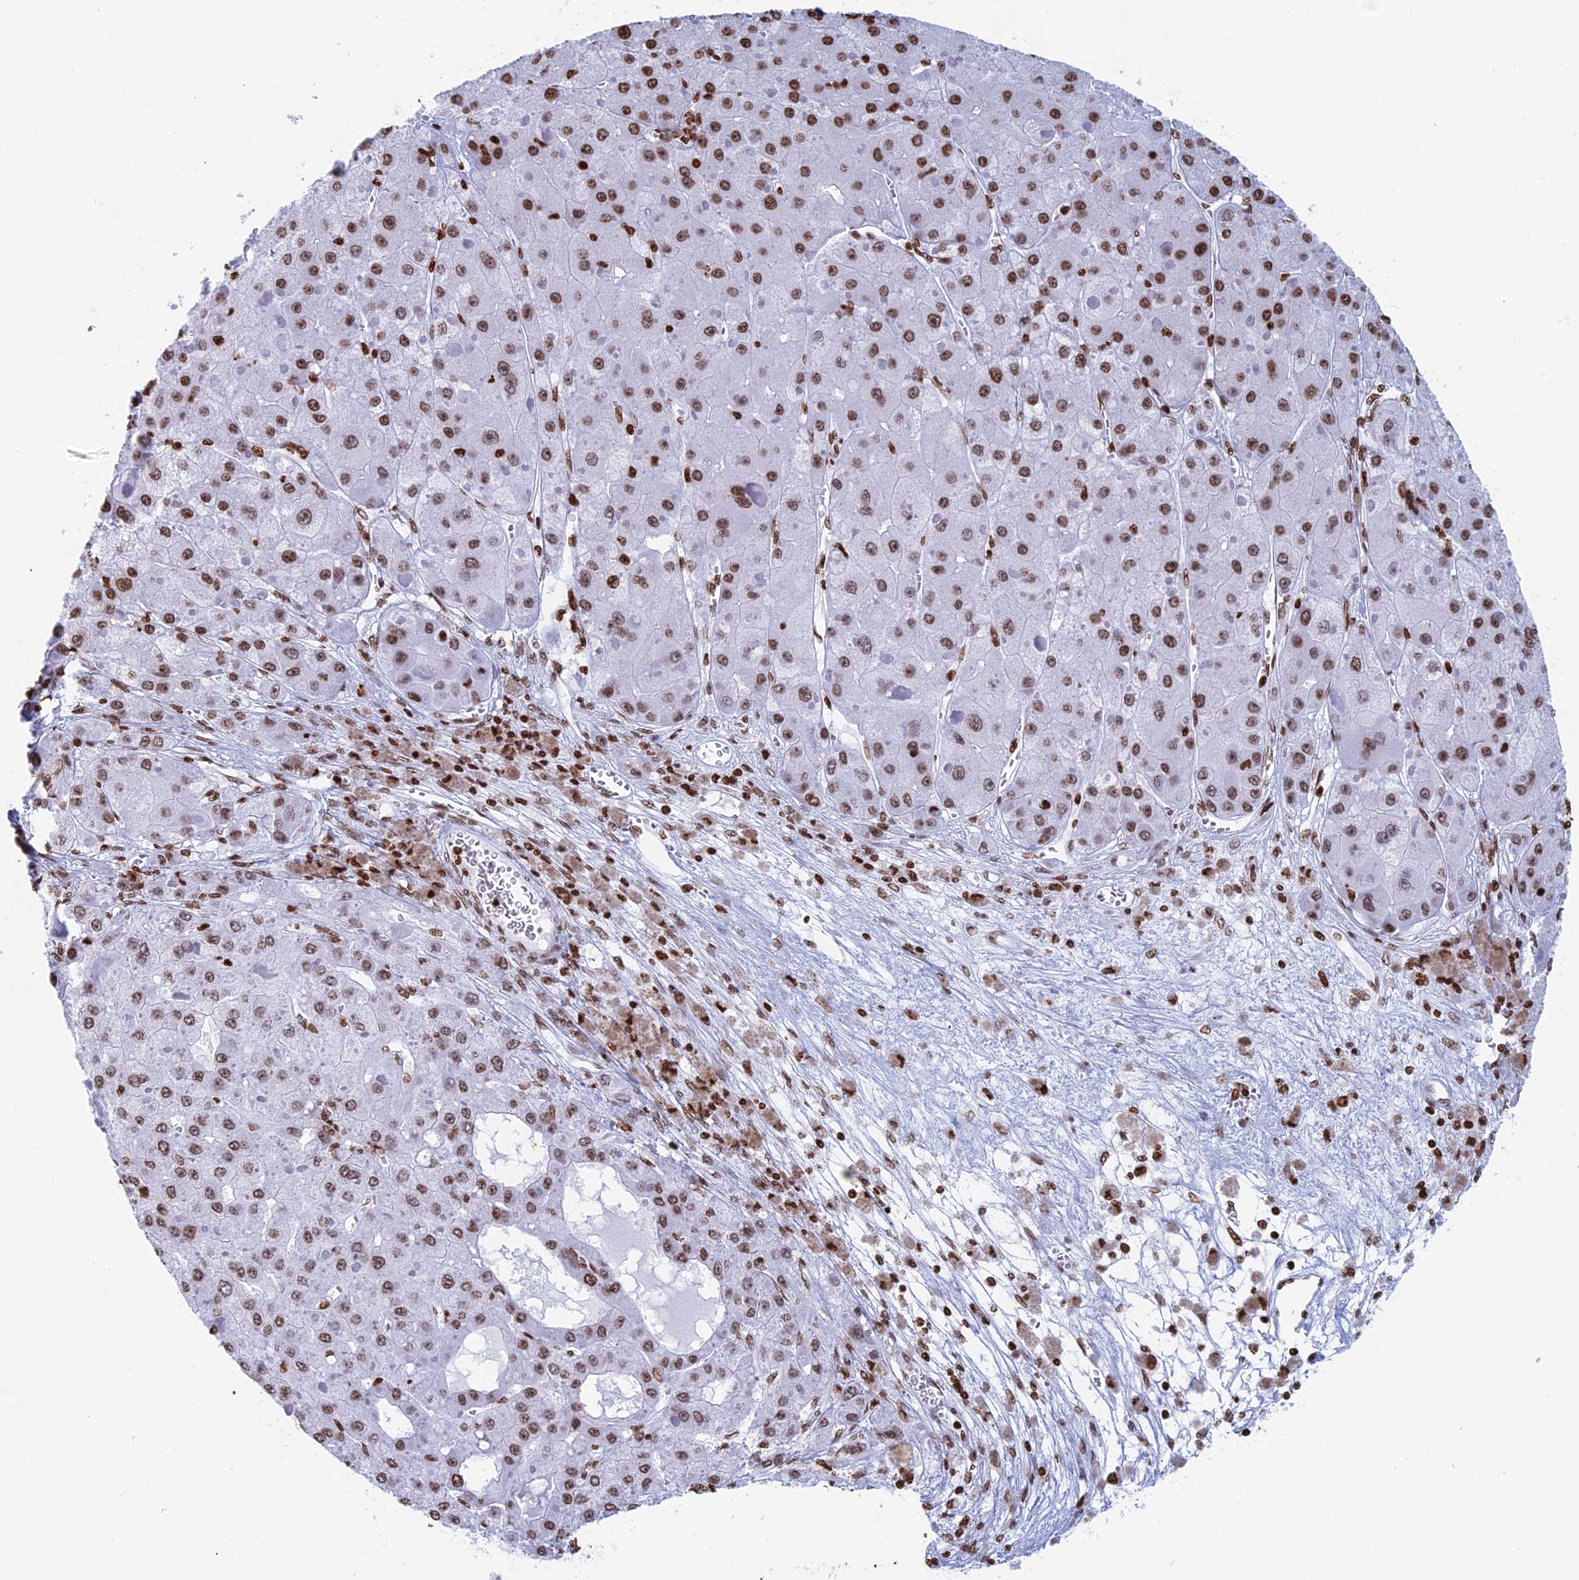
{"staining": {"intensity": "moderate", "quantity": ">75%", "location": "nuclear"}, "tissue": "liver cancer", "cell_type": "Tumor cells", "image_type": "cancer", "snomed": [{"axis": "morphology", "description": "Carcinoma, Hepatocellular, NOS"}, {"axis": "topography", "description": "Liver"}], "caption": "Liver cancer stained with immunohistochemistry (IHC) reveals moderate nuclear staining in approximately >75% of tumor cells. The staining was performed using DAB (3,3'-diaminobenzidine) to visualize the protein expression in brown, while the nuclei were stained in blue with hematoxylin (Magnification: 20x).", "gene": "APOBEC3A", "patient": {"sex": "female", "age": 73}}